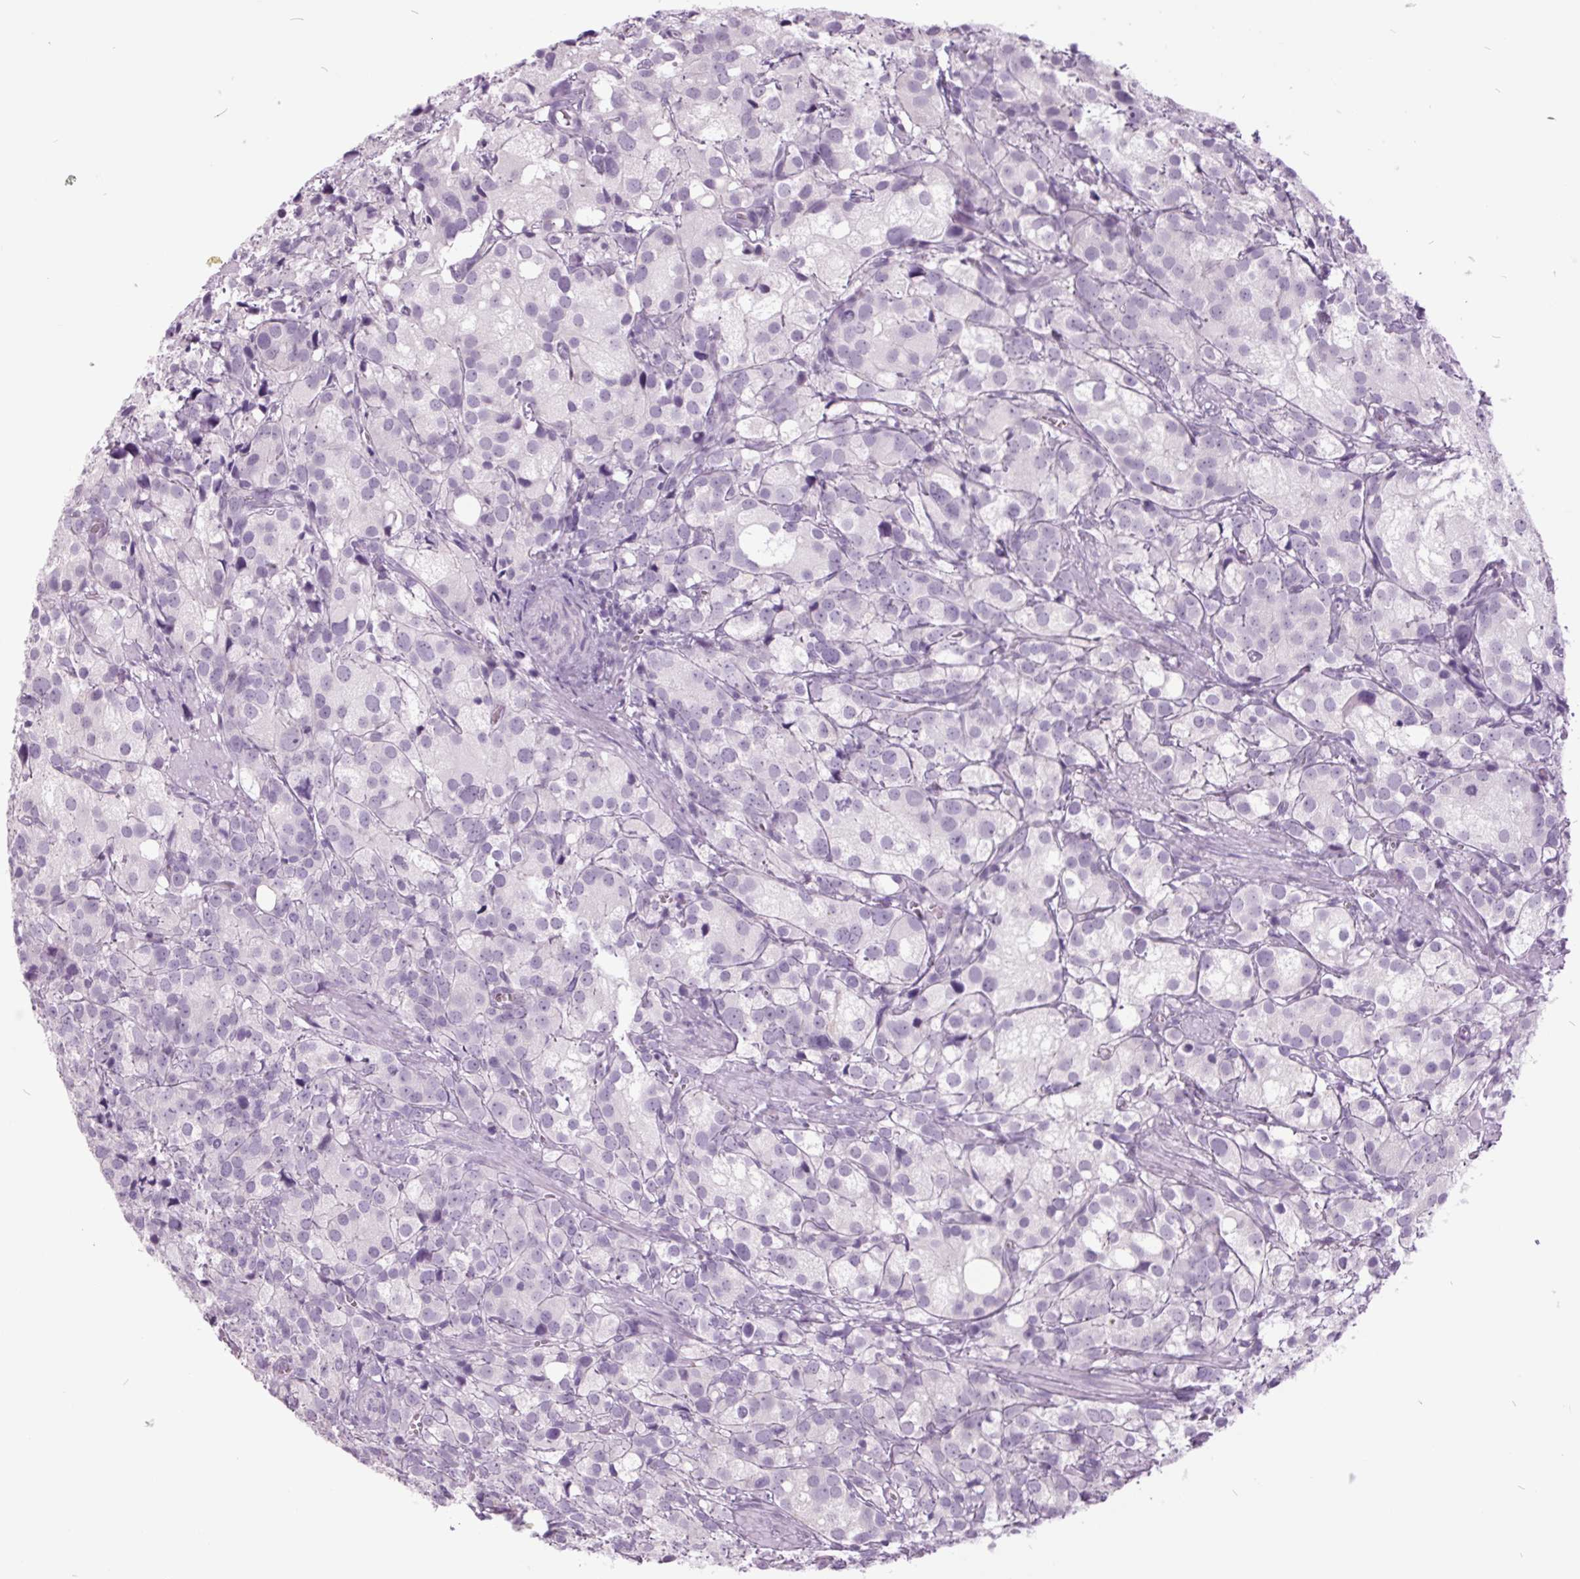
{"staining": {"intensity": "negative", "quantity": "none", "location": "none"}, "tissue": "prostate cancer", "cell_type": "Tumor cells", "image_type": "cancer", "snomed": [{"axis": "morphology", "description": "Adenocarcinoma, High grade"}, {"axis": "topography", "description": "Prostate"}], "caption": "IHC image of prostate cancer (adenocarcinoma (high-grade)) stained for a protein (brown), which displays no positivity in tumor cells. (DAB (3,3'-diaminobenzidine) immunohistochemistry, high magnification).", "gene": "ODAD2", "patient": {"sex": "male", "age": 86}}